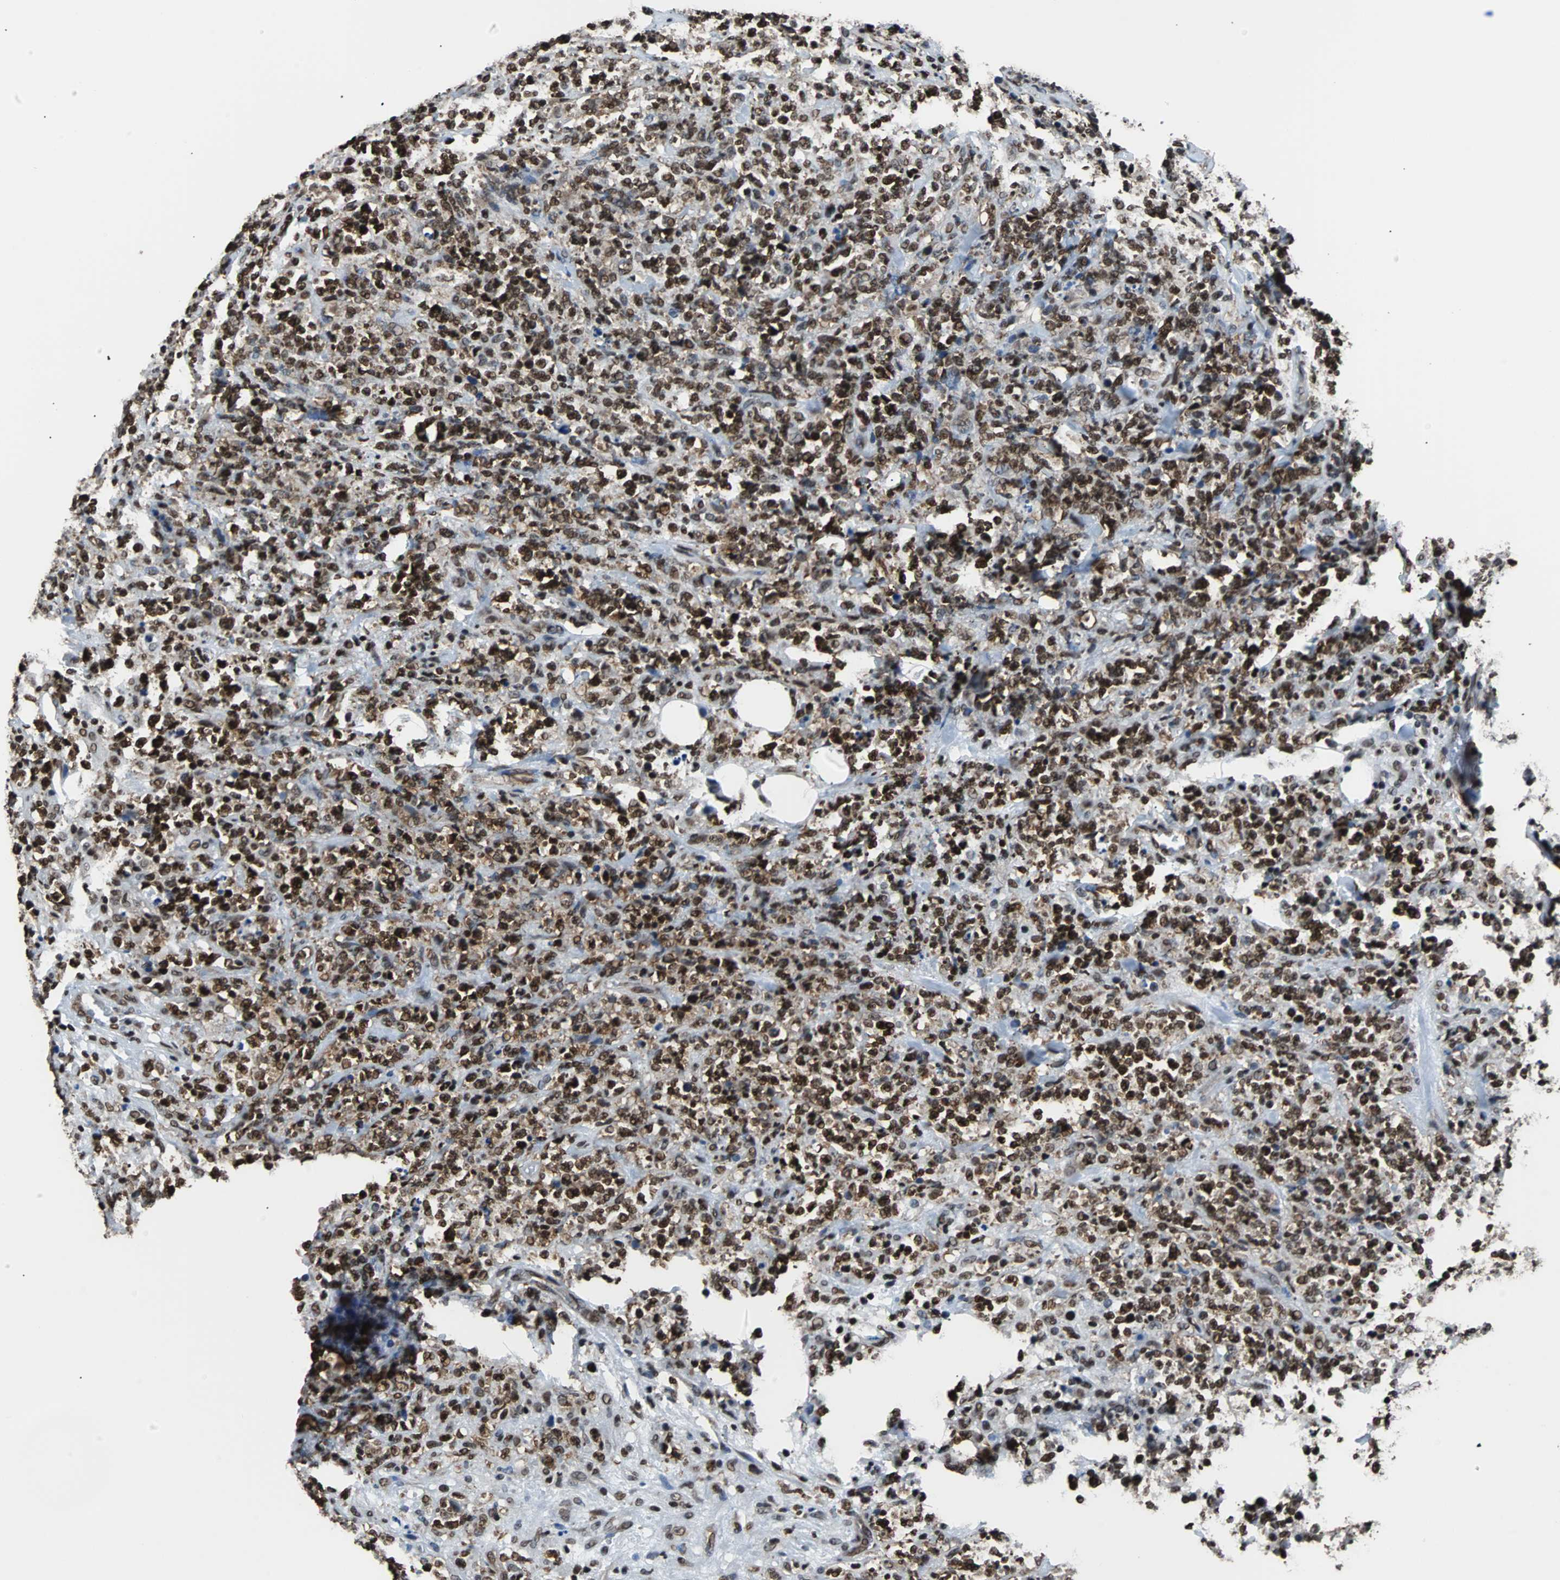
{"staining": {"intensity": "strong", "quantity": ">75%", "location": "cytoplasmic/membranous,nuclear"}, "tissue": "lymphoma", "cell_type": "Tumor cells", "image_type": "cancer", "snomed": [{"axis": "morphology", "description": "Malignant lymphoma, non-Hodgkin's type, High grade"}, {"axis": "topography", "description": "Soft tissue"}], "caption": "Immunohistochemistry (IHC) image of neoplastic tissue: lymphoma stained using immunohistochemistry displays high levels of strong protein expression localized specifically in the cytoplasmic/membranous and nuclear of tumor cells, appearing as a cytoplasmic/membranous and nuclear brown color.", "gene": "FUBP1", "patient": {"sex": "male", "age": 18}}